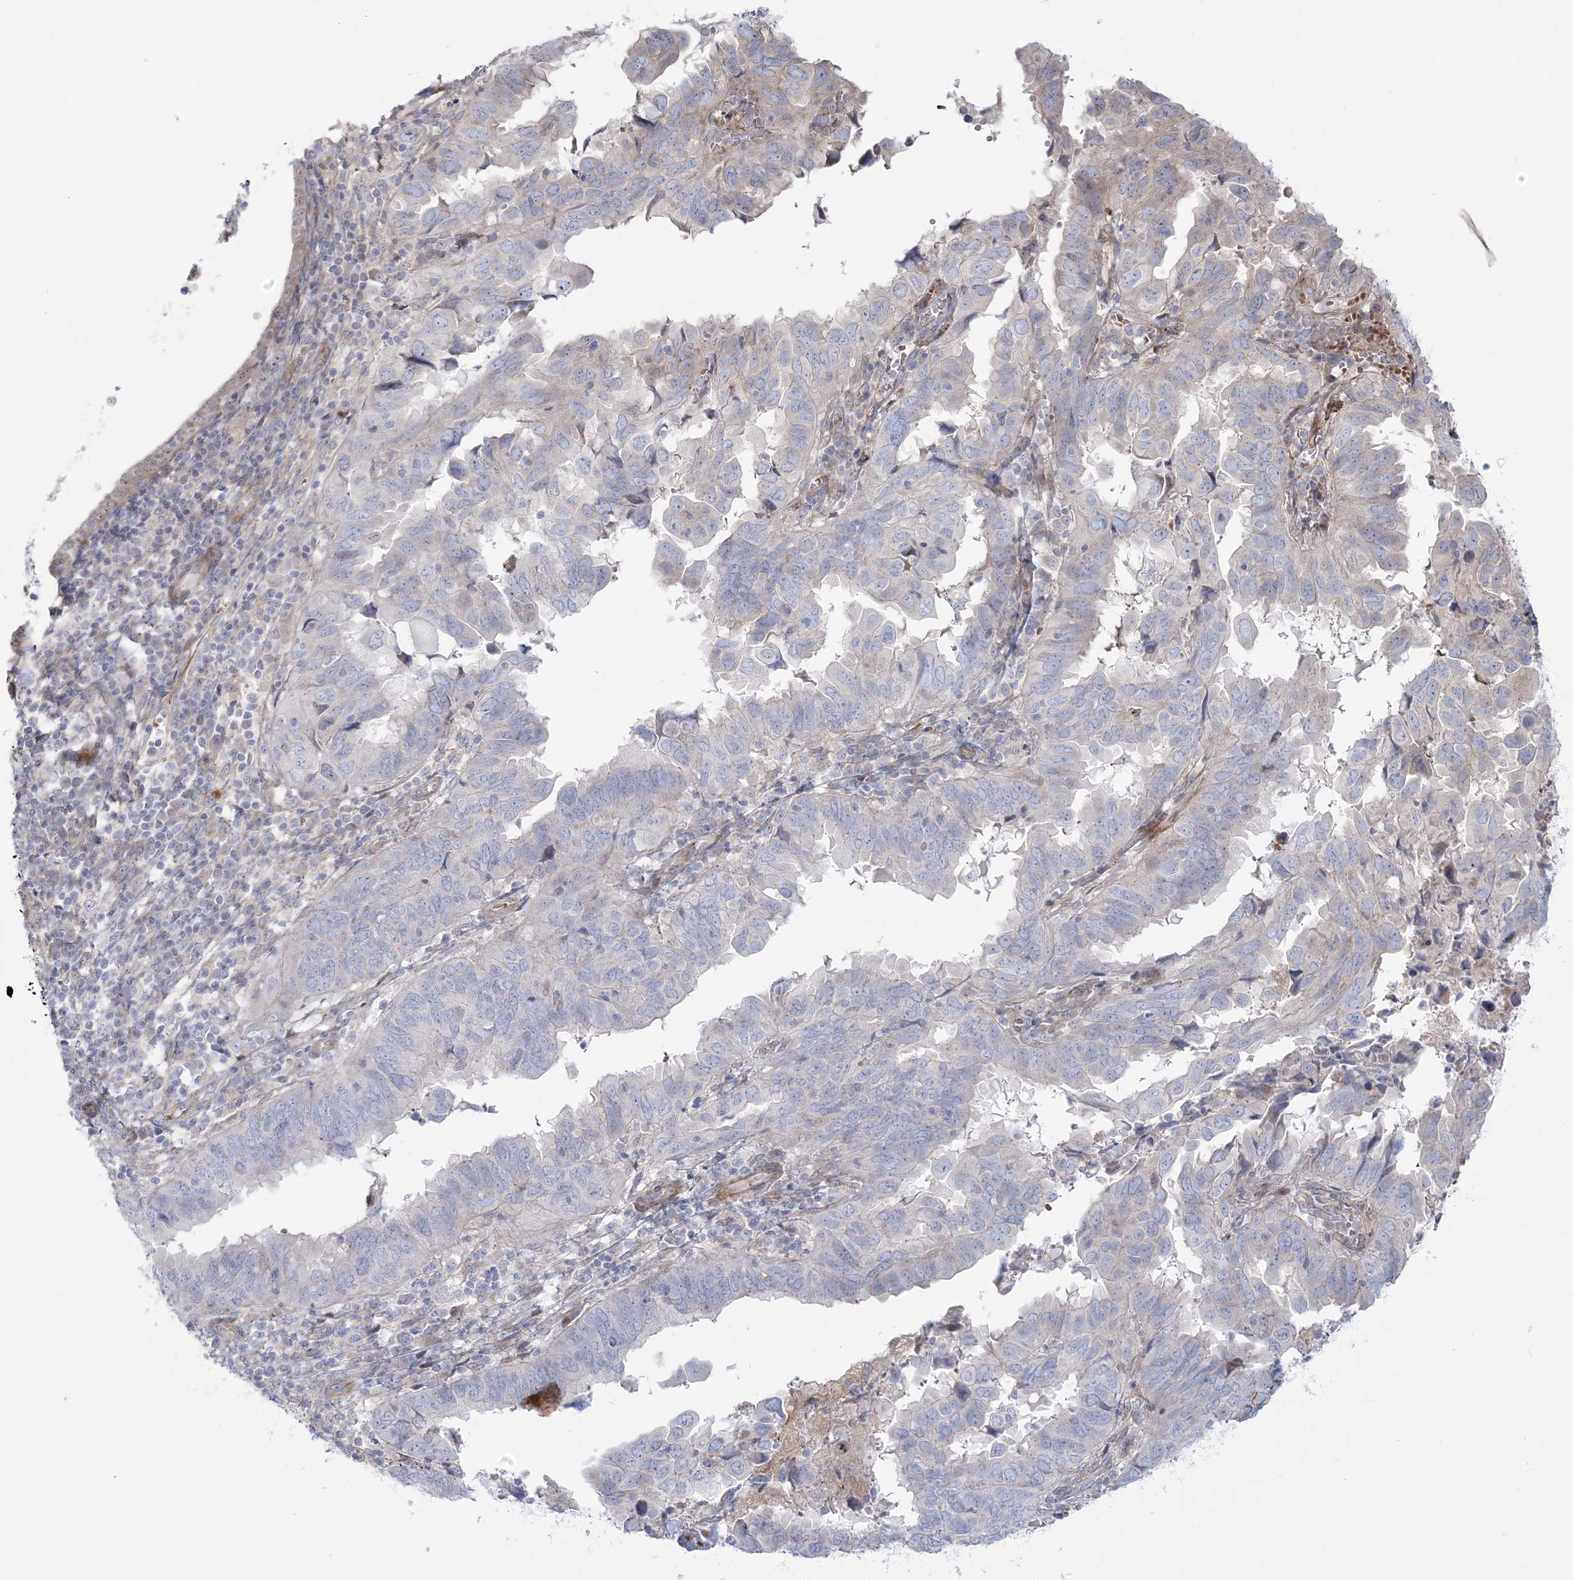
{"staining": {"intensity": "negative", "quantity": "none", "location": "none"}, "tissue": "endometrial cancer", "cell_type": "Tumor cells", "image_type": "cancer", "snomed": [{"axis": "morphology", "description": "Adenocarcinoma, NOS"}, {"axis": "topography", "description": "Uterus"}], "caption": "This image is of endometrial cancer (adenocarcinoma) stained with IHC to label a protein in brown with the nuclei are counter-stained blue. There is no expression in tumor cells.", "gene": "NUDT9", "patient": {"sex": "female", "age": 77}}